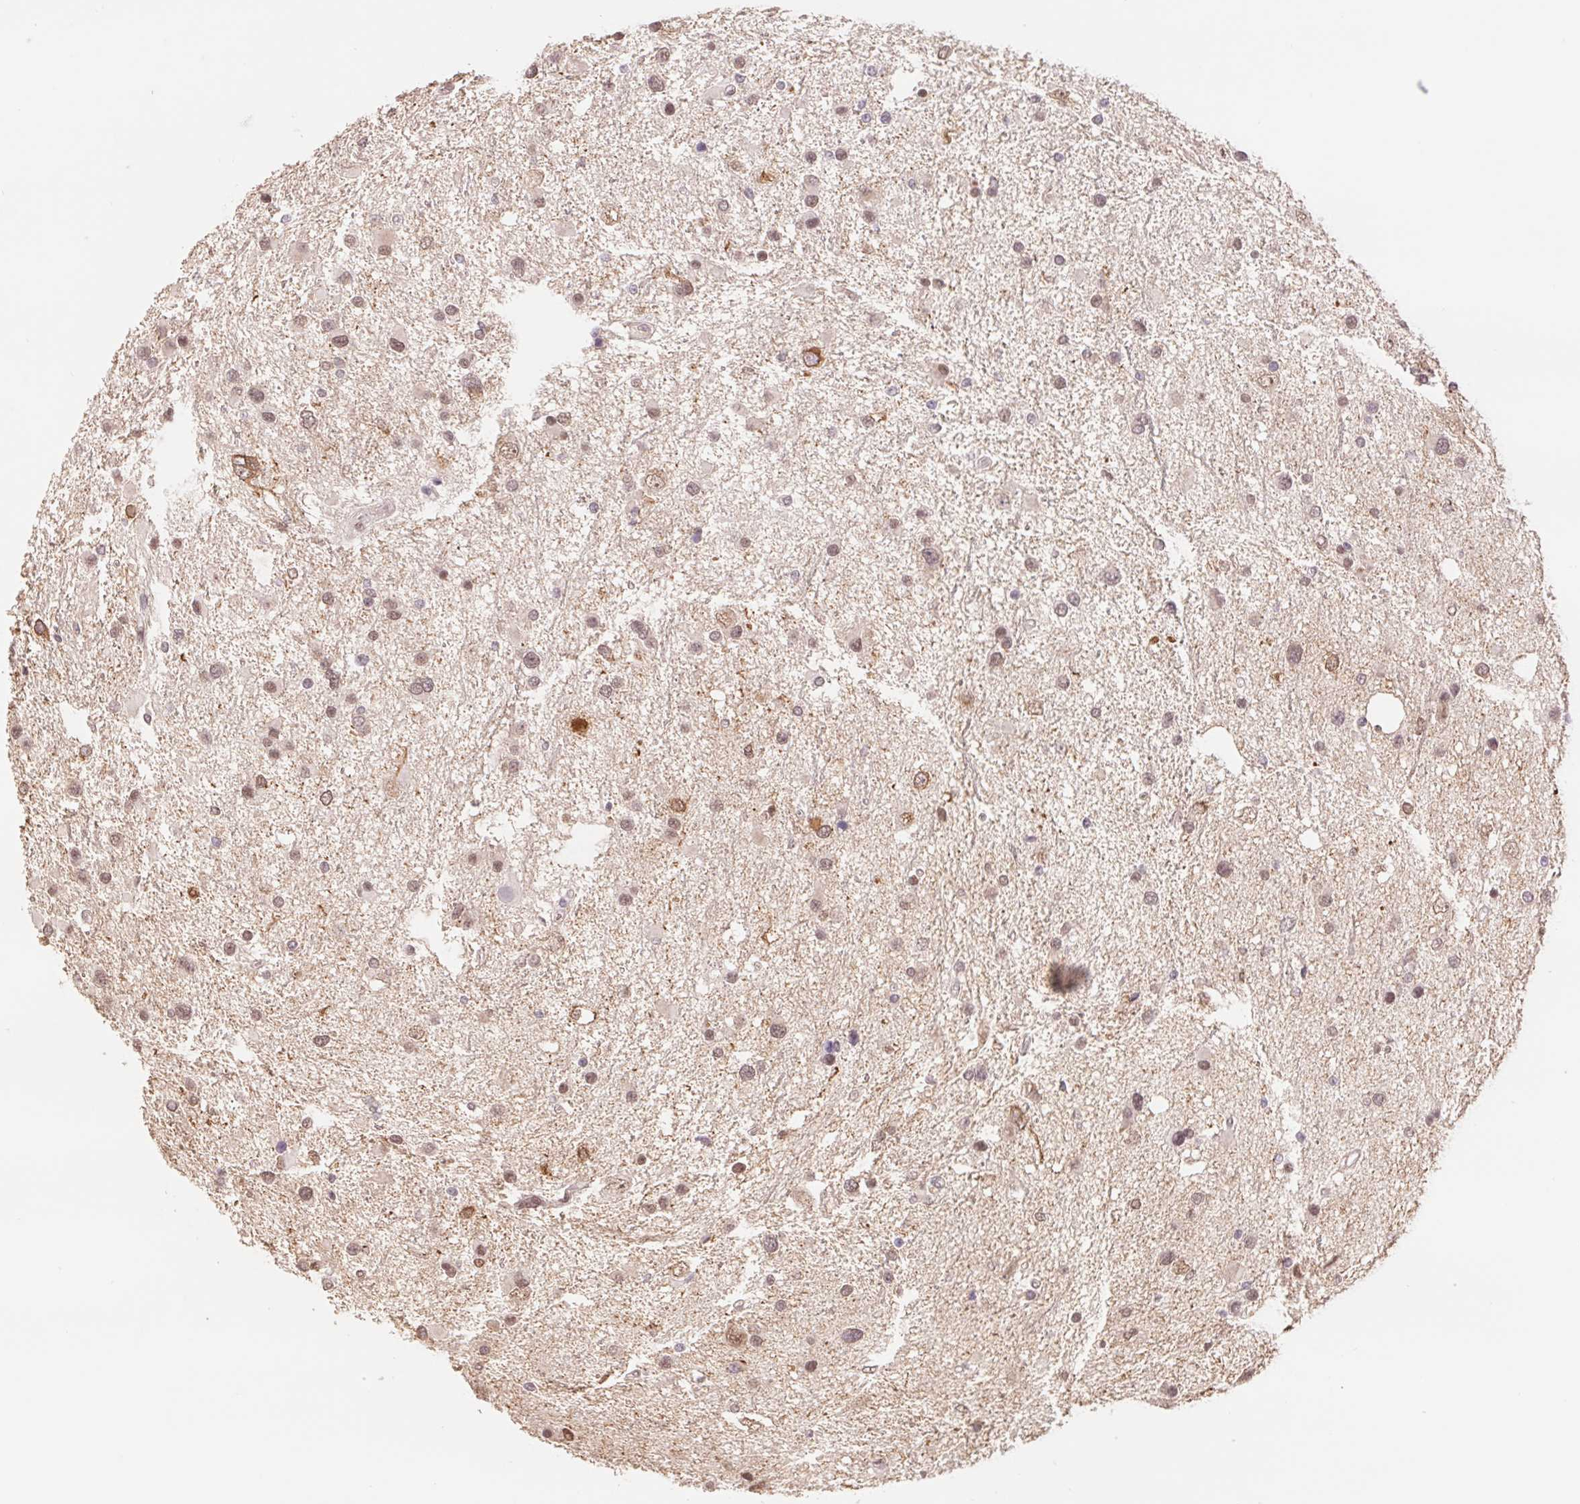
{"staining": {"intensity": "moderate", "quantity": ">75%", "location": "nuclear"}, "tissue": "glioma", "cell_type": "Tumor cells", "image_type": "cancer", "snomed": [{"axis": "morphology", "description": "Glioma, malignant, Low grade"}, {"axis": "topography", "description": "Brain"}], "caption": "Immunohistochemistry micrograph of glioma stained for a protein (brown), which shows medium levels of moderate nuclear staining in about >75% of tumor cells.", "gene": "TRERF1", "patient": {"sex": "female", "age": 32}}